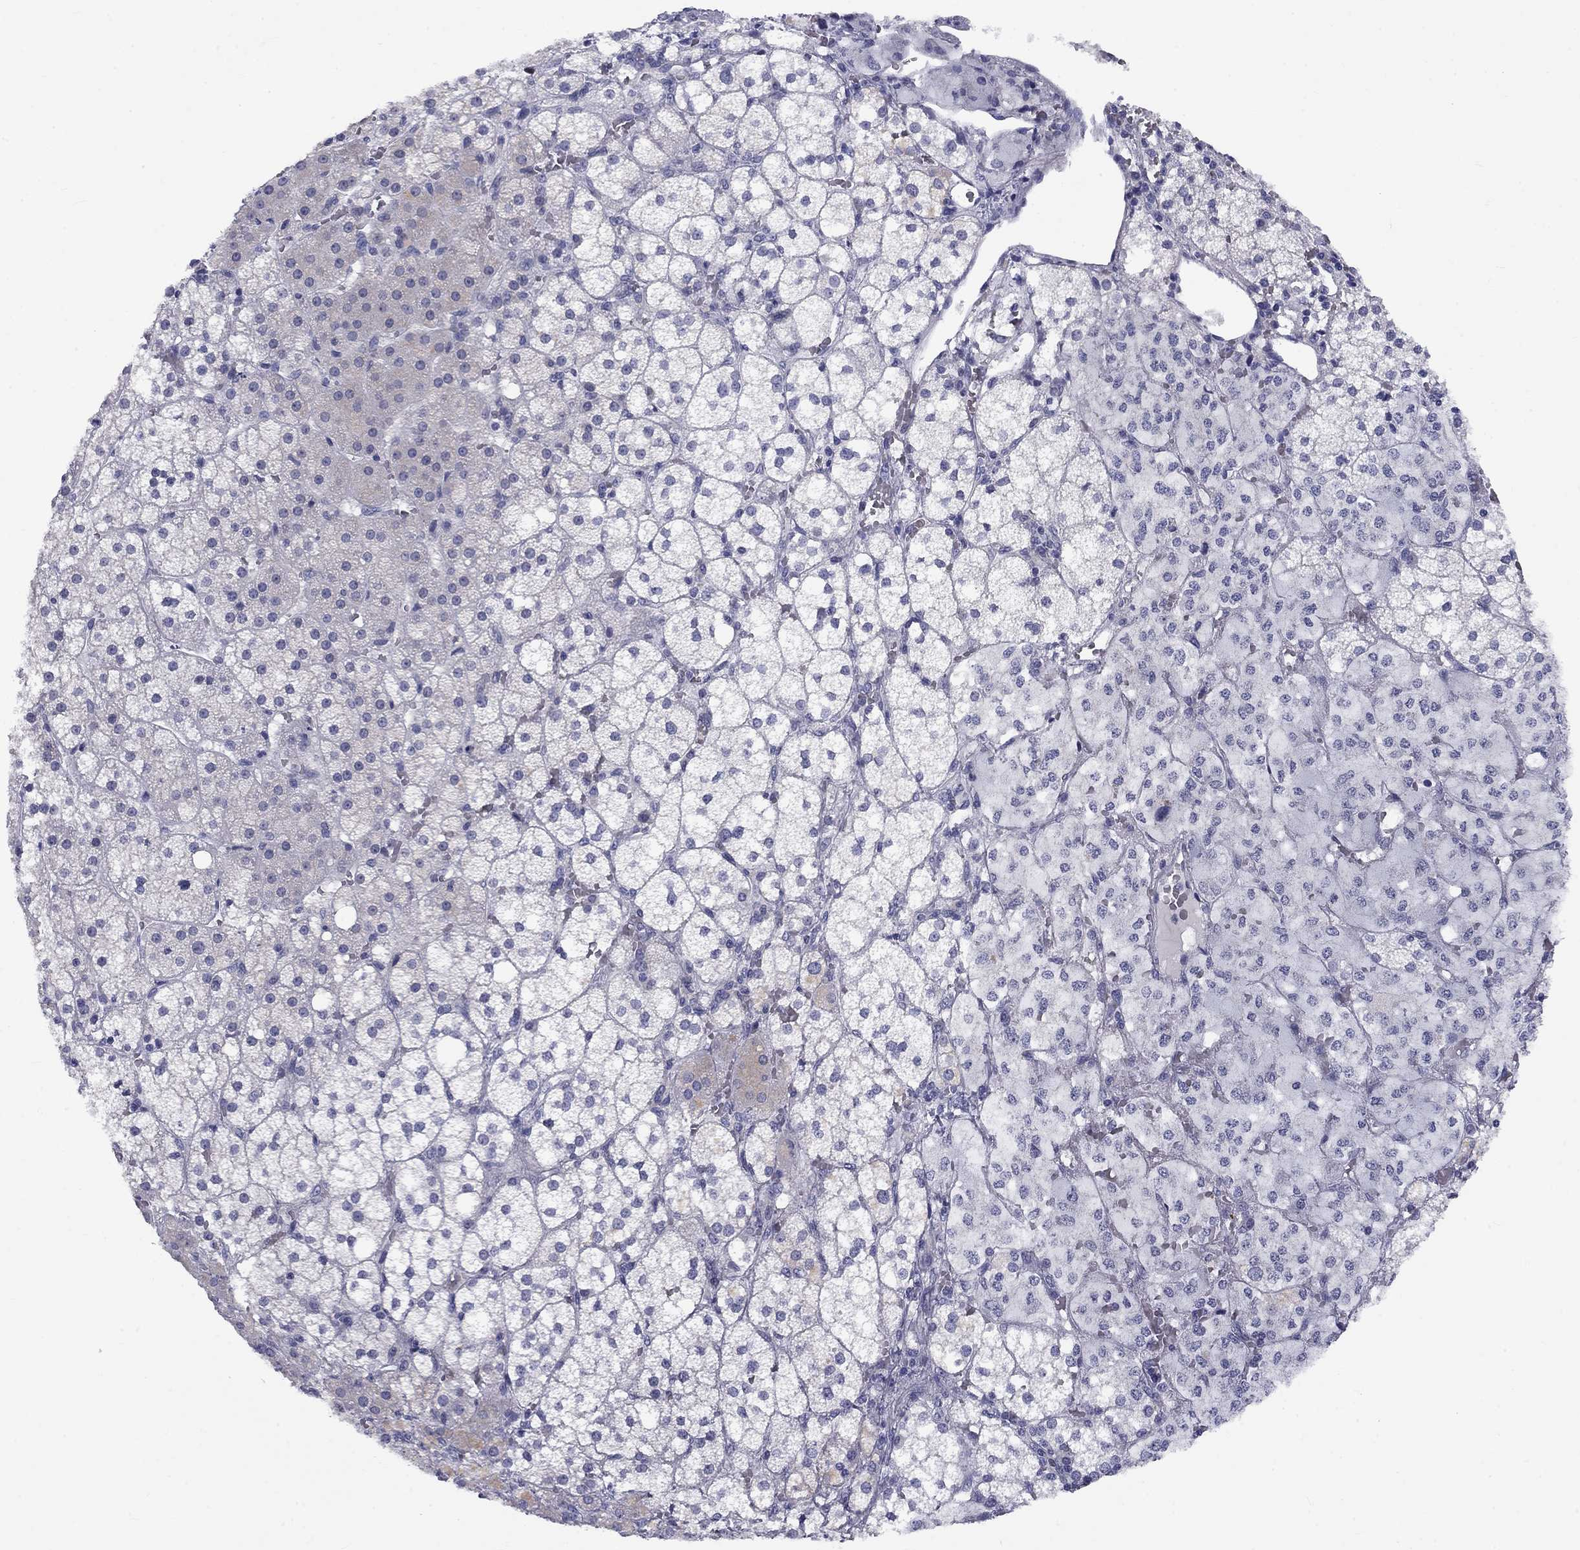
{"staining": {"intensity": "negative", "quantity": "none", "location": "none"}, "tissue": "adrenal gland", "cell_type": "Glandular cells", "image_type": "normal", "snomed": [{"axis": "morphology", "description": "Normal tissue, NOS"}, {"axis": "topography", "description": "Adrenal gland"}], "caption": "High magnification brightfield microscopy of normal adrenal gland stained with DAB (3,3'-diaminobenzidine) (brown) and counterstained with hematoxylin (blue): glandular cells show no significant expression.", "gene": "CACNA1A", "patient": {"sex": "male", "age": 53}}